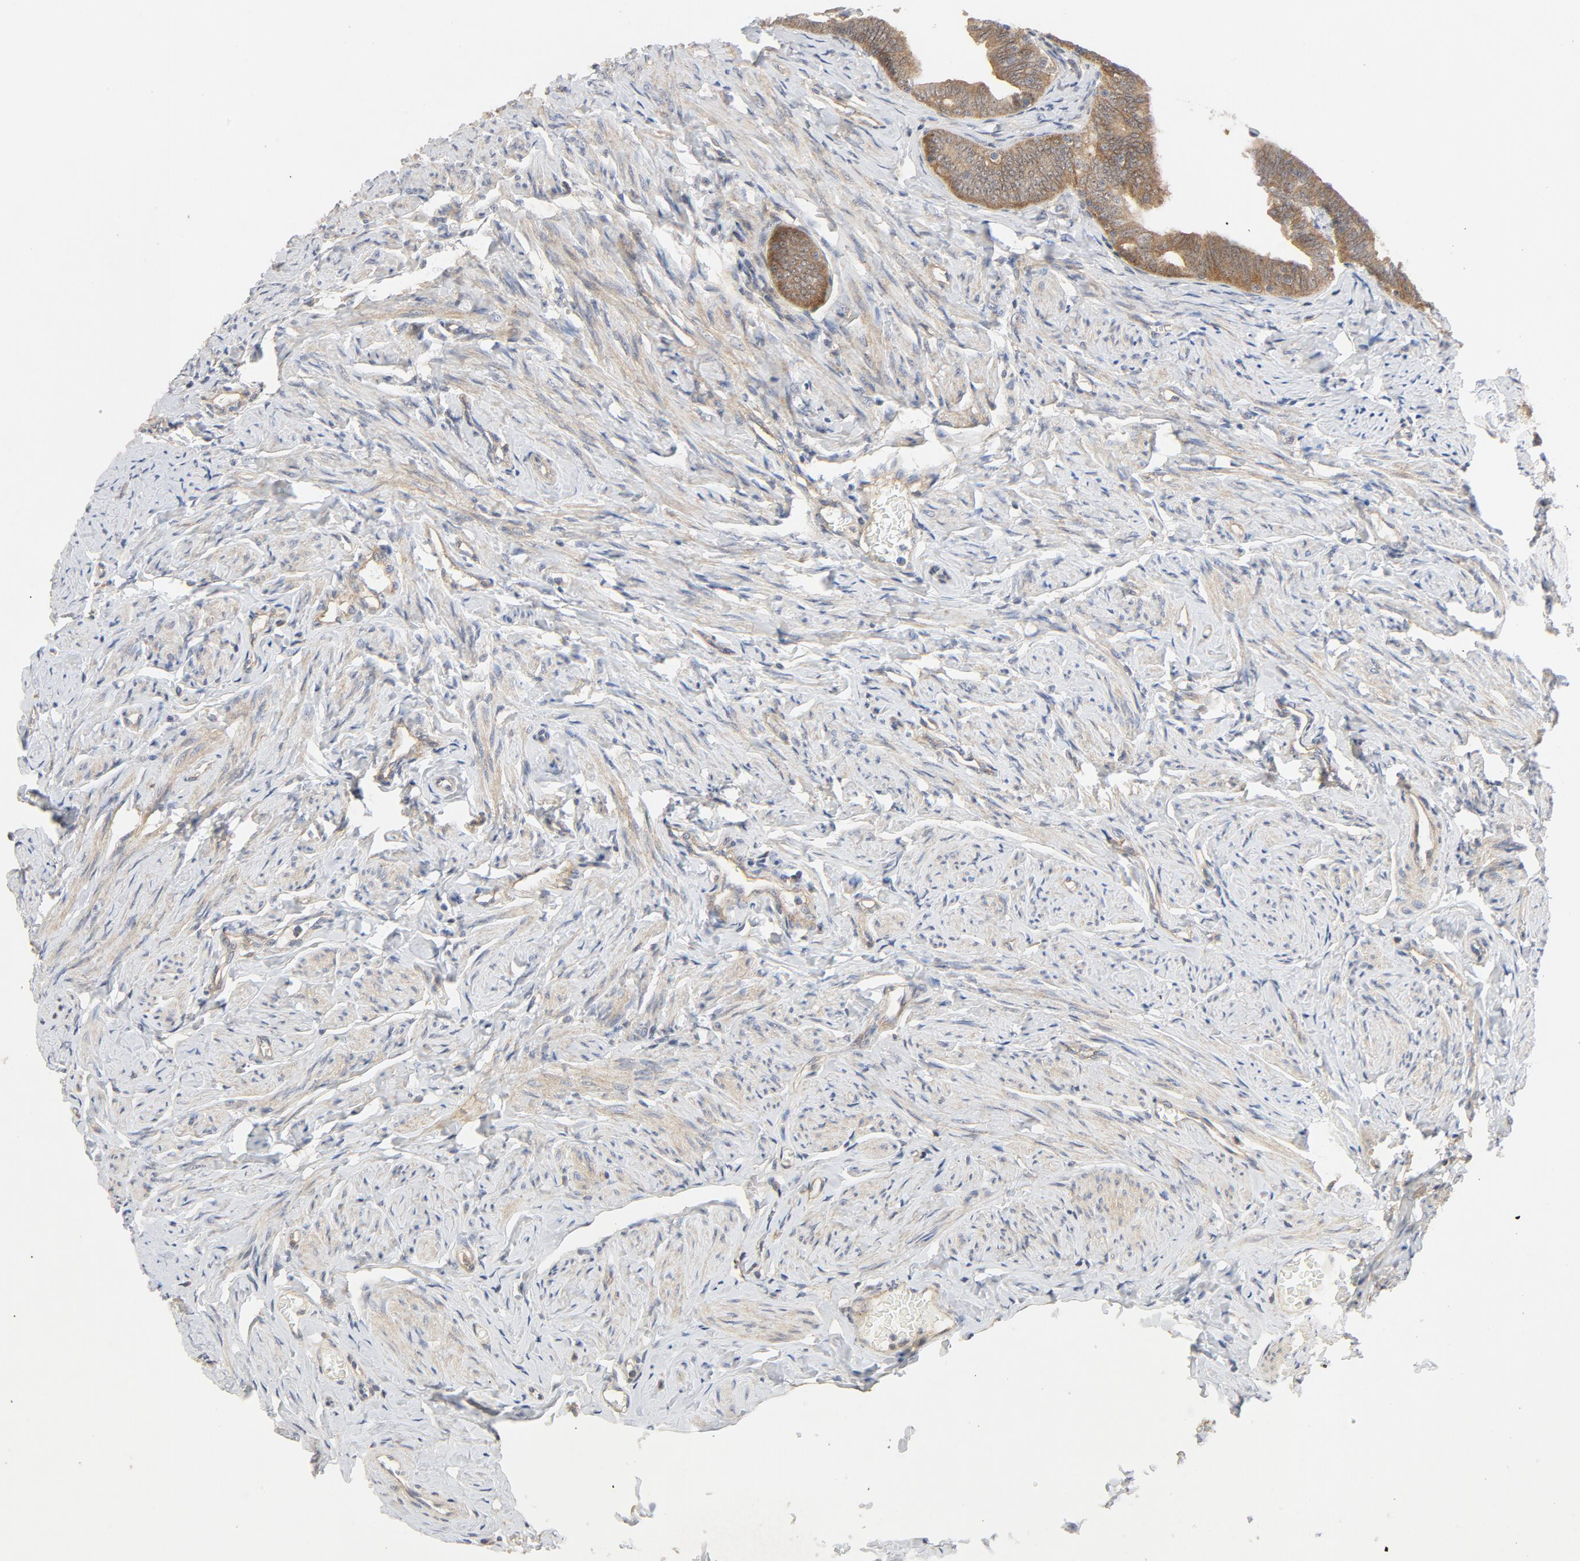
{"staining": {"intensity": "moderate", "quantity": ">75%", "location": "cytoplasmic/membranous"}, "tissue": "fallopian tube", "cell_type": "Glandular cells", "image_type": "normal", "snomed": [{"axis": "morphology", "description": "Normal tissue, NOS"}, {"axis": "topography", "description": "Fallopian tube"}, {"axis": "topography", "description": "Ovary"}], "caption": "DAB immunohistochemical staining of benign human fallopian tube shows moderate cytoplasmic/membranous protein expression in approximately >75% of glandular cells.", "gene": "MAP2K7", "patient": {"sex": "female", "age": 69}}